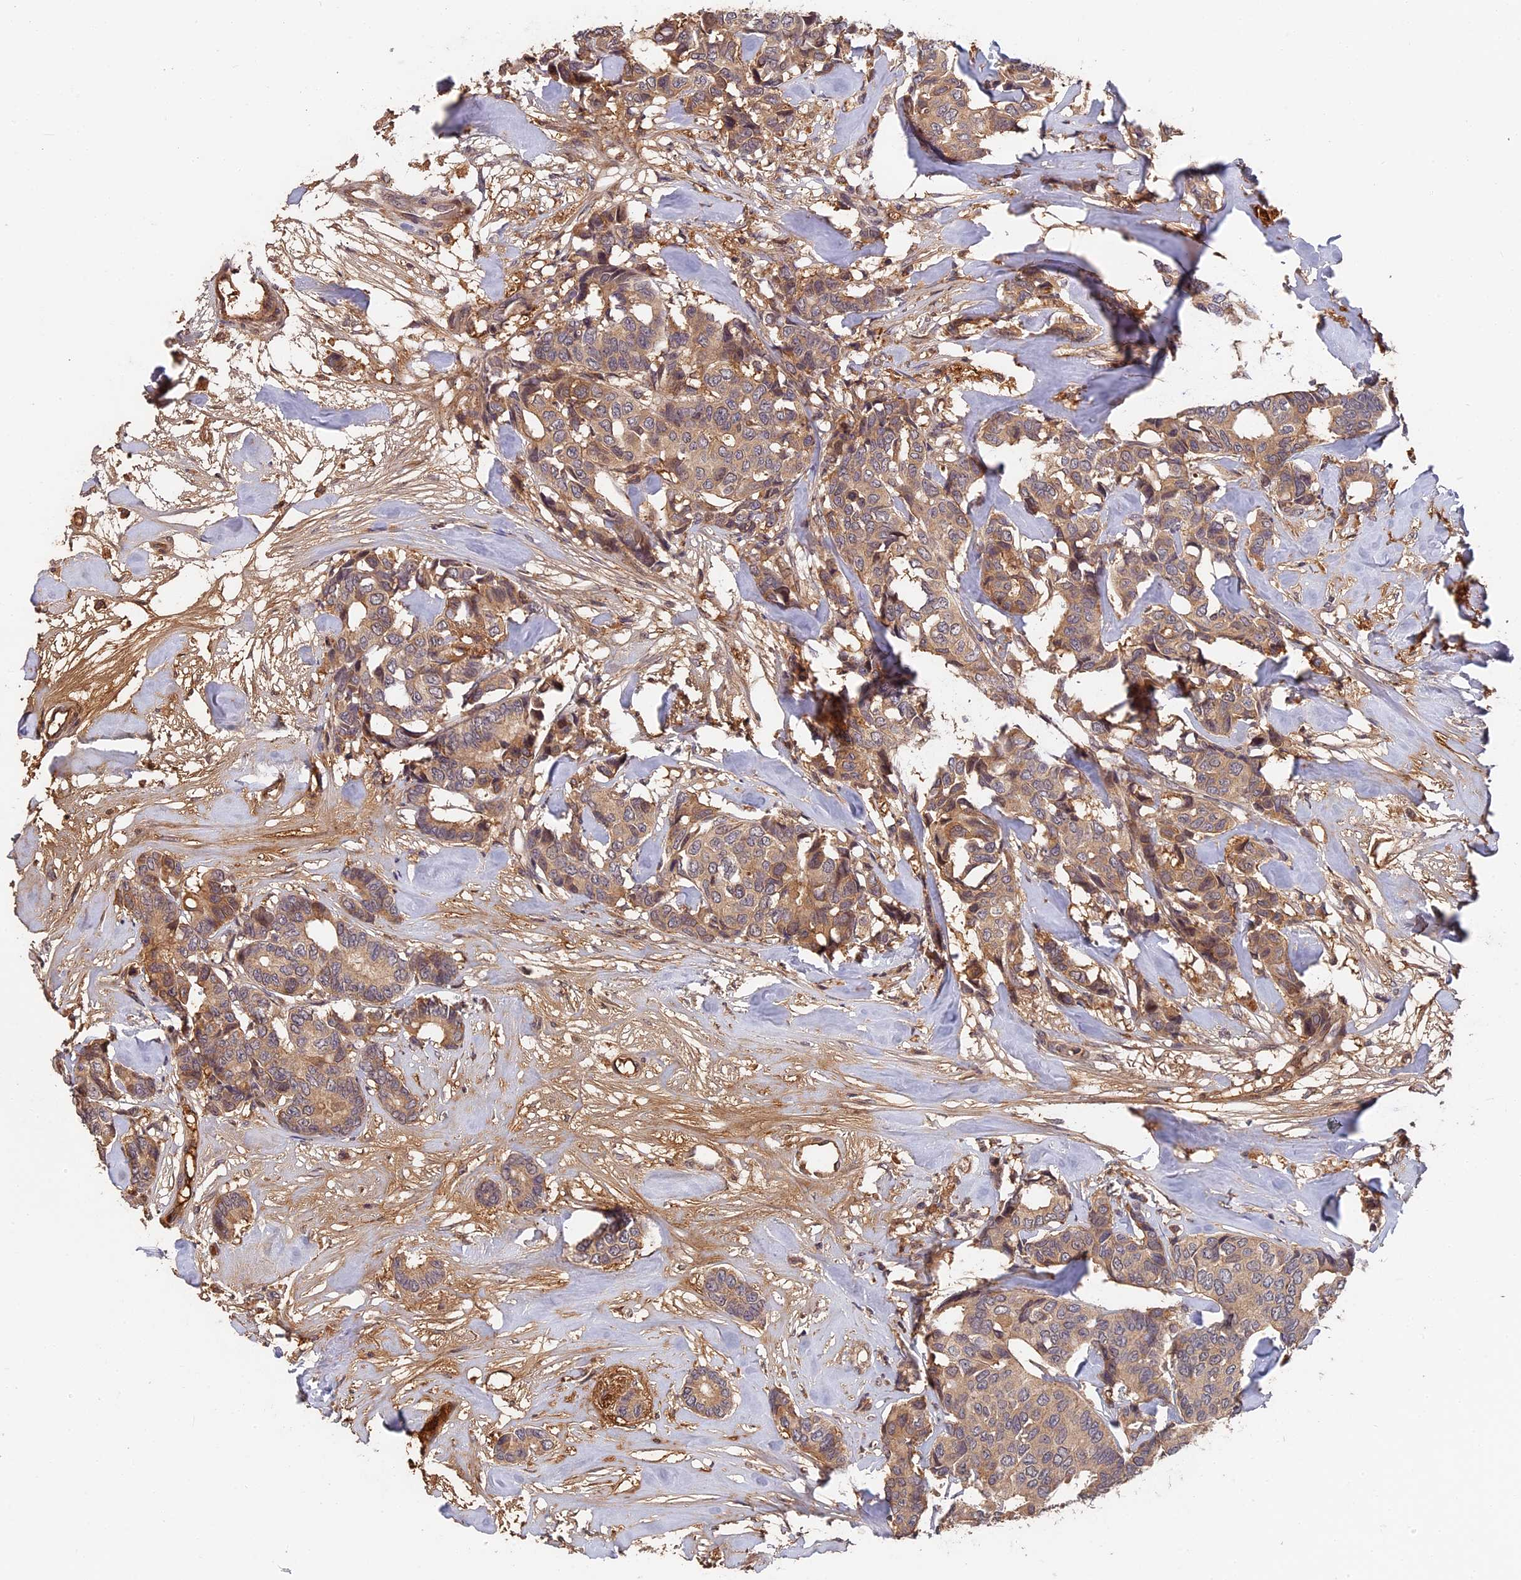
{"staining": {"intensity": "weak", "quantity": ">75%", "location": "cytoplasmic/membranous"}, "tissue": "breast cancer", "cell_type": "Tumor cells", "image_type": "cancer", "snomed": [{"axis": "morphology", "description": "Duct carcinoma"}, {"axis": "topography", "description": "Breast"}], "caption": "IHC histopathology image of breast cancer (infiltrating ductal carcinoma) stained for a protein (brown), which shows low levels of weak cytoplasmic/membranous staining in approximately >75% of tumor cells.", "gene": "ITIH1", "patient": {"sex": "female", "age": 87}}